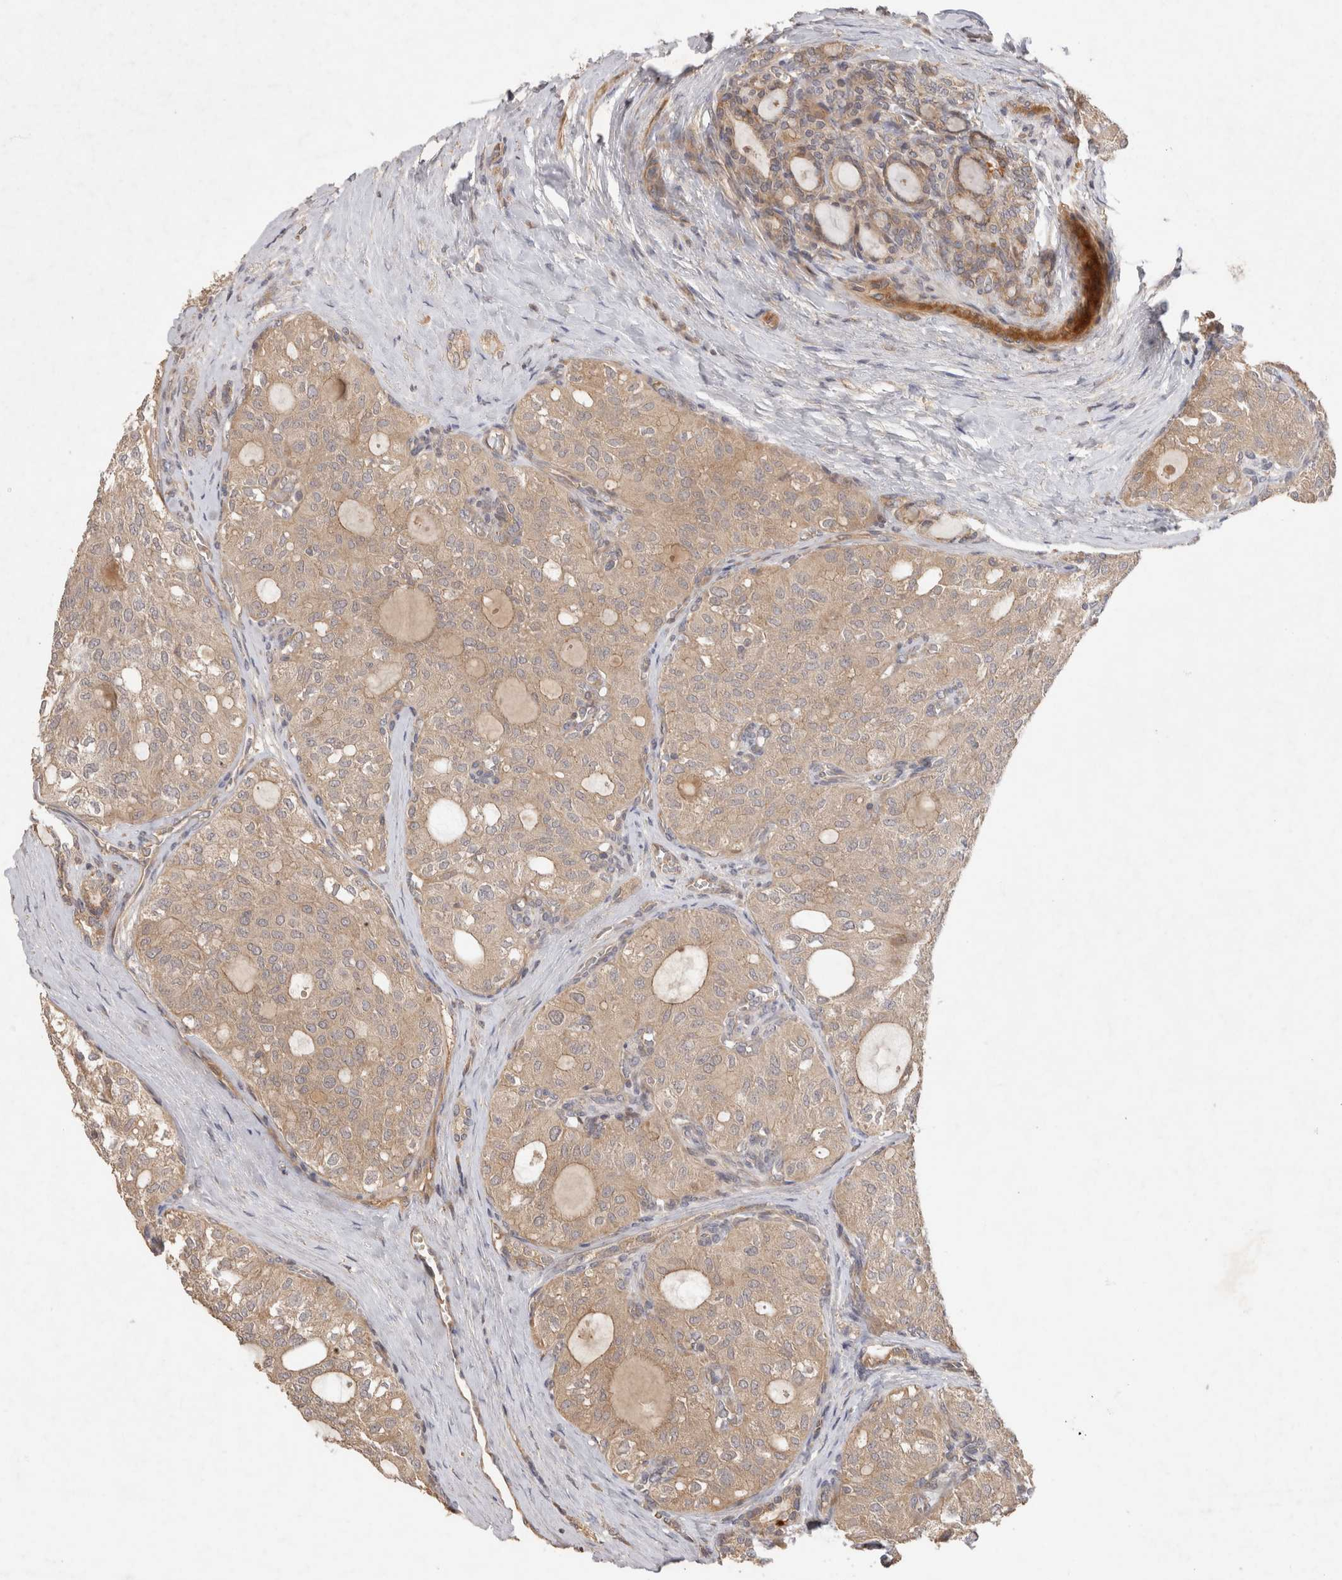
{"staining": {"intensity": "weak", "quantity": ">75%", "location": "cytoplasmic/membranous"}, "tissue": "thyroid cancer", "cell_type": "Tumor cells", "image_type": "cancer", "snomed": [{"axis": "morphology", "description": "Follicular adenoma carcinoma, NOS"}, {"axis": "topography", "description": "Thyroid gland"}], "caption": "Protein staining of thyroid cancer tissue exhibits weak cytoplasmic/membranous positivity in about >75% of tumor cells.", "gene": "PPP1R42", "patient": {"sex": "male", "age": 75}}